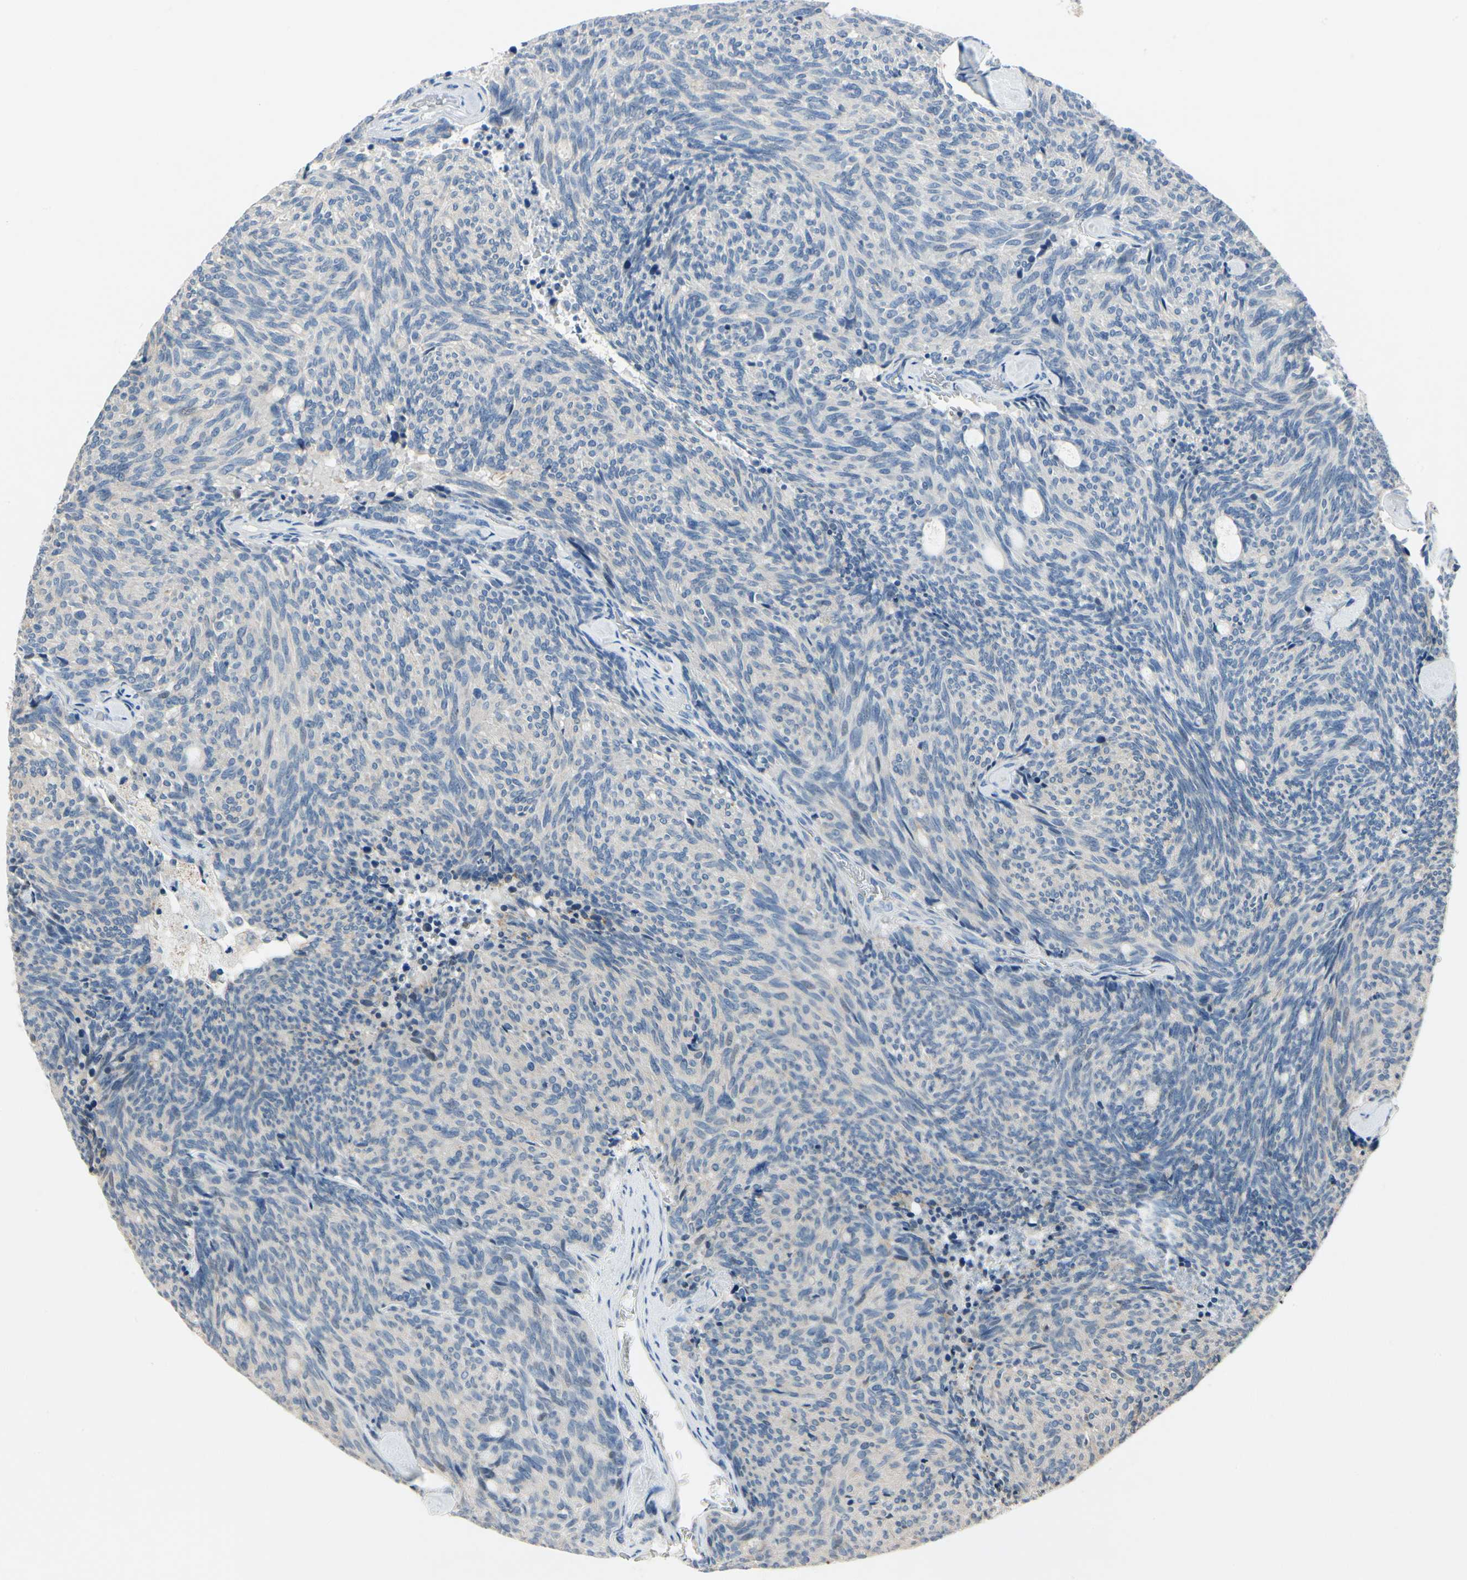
{"staining": {"intensity": "negative", "quantity": "none", "location": "none"}, "tissue": "carcinoid", "cell_type": "Tumor cells", "image_type": "cancer", "snomed": [{"axis": "morphology", "description": "Carcinoid, malignant, NOS"}, {"axis": "topography", "description": "Pancreas"}], "caption": "DAB (3,3'-diaminobenzidine) immunohistochemical staining of carcinoid demonstrates no significant positivity in tumor cells.", "gene": "CPA3", "patient": {"sex": "female", "age": 54}}